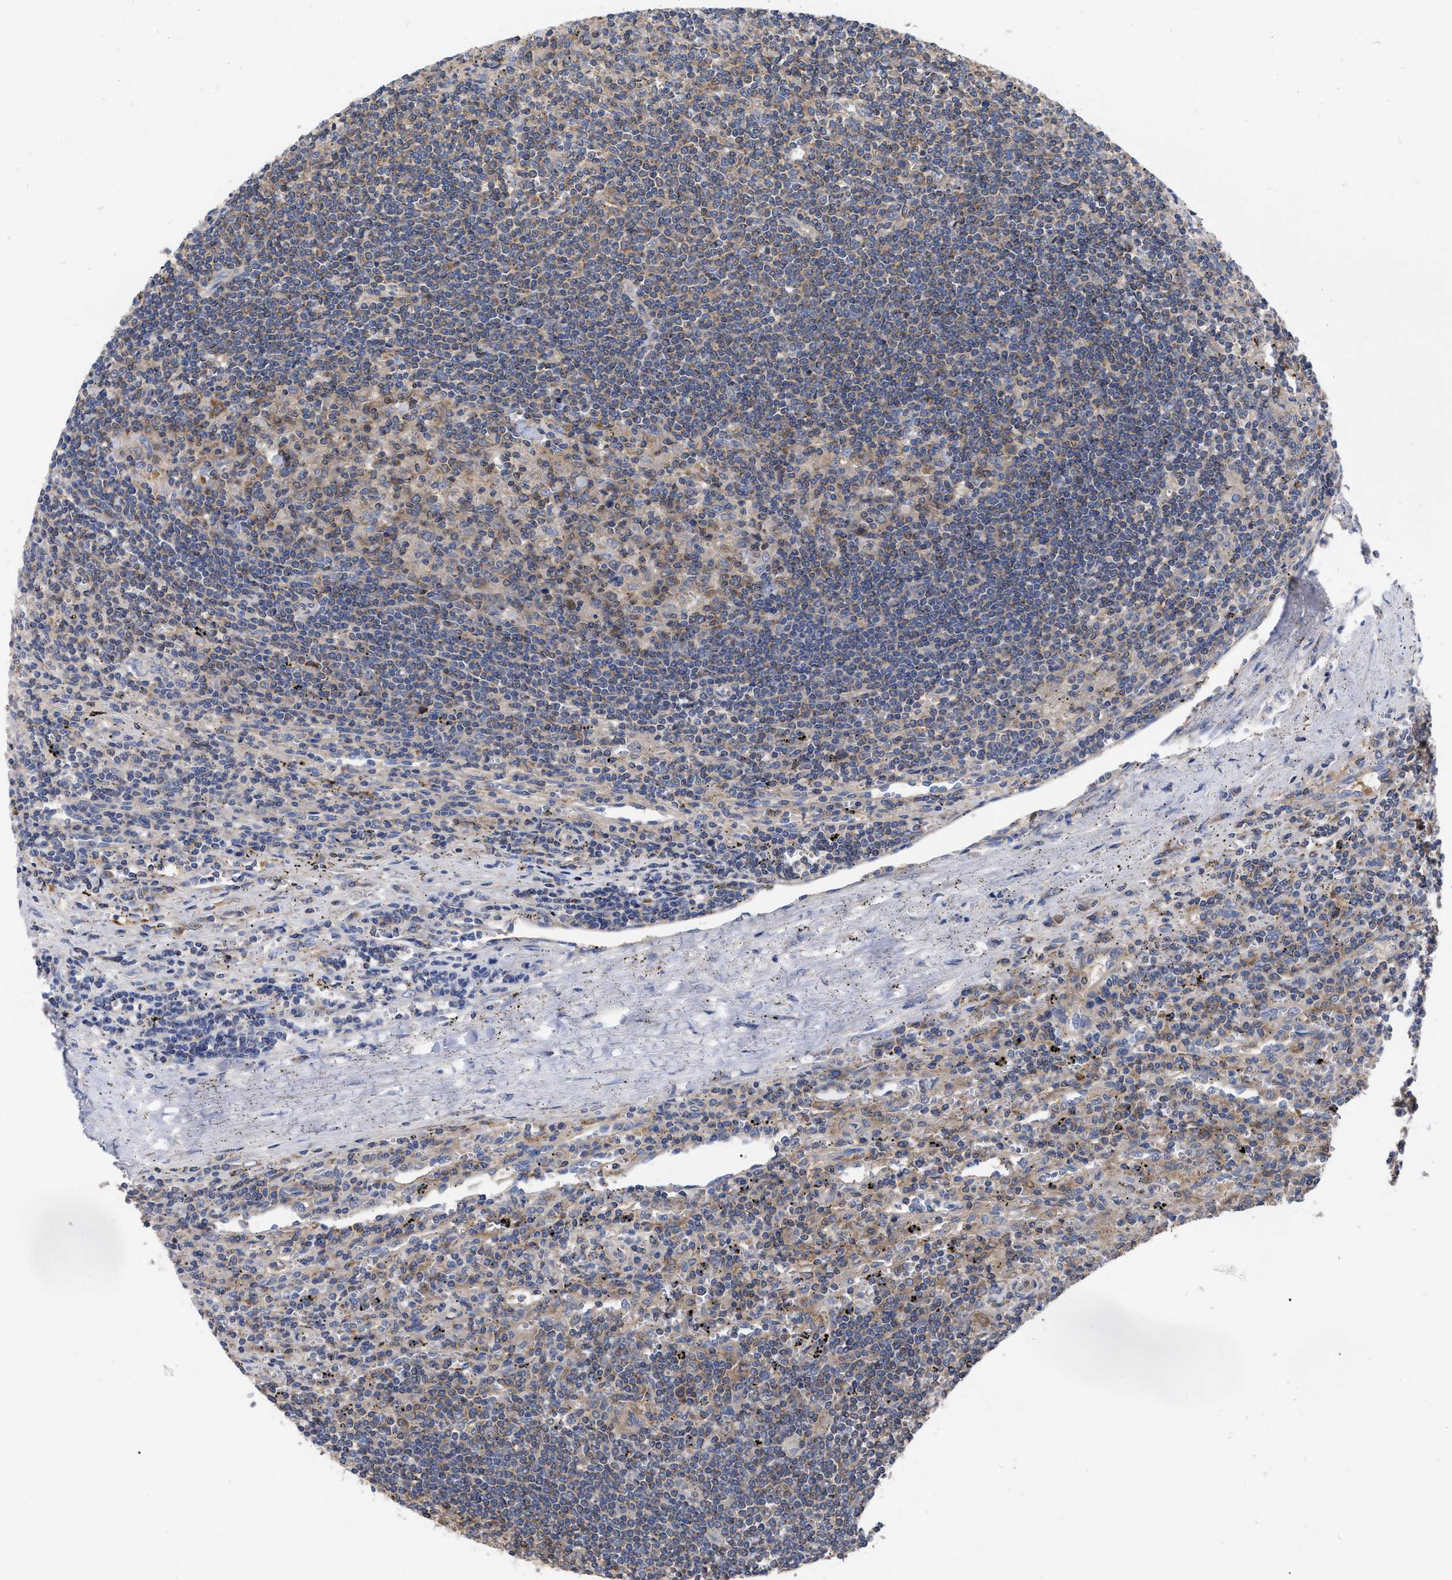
{"staining": {"intensity": "weak", "quantity": ">75%", "location": "cytoplasmic/membranous"}, "tissue": "lymphoma", "cell_type": "Tumor cells", "image_type": "cancer", "snomed": [{"axis": "morphology", "description": "Malignant lymphoma, non-Hodgkin's type, Low grade"}, {"axis": "topography", "description": "Spleen"}], "caption": "This image shows low-grade malignant lymphoma, non-Hodgkin's type stained with immunohistochemistry to label a protein in brown. The cytoplasmic/membranous of tumor cells show weak positivity for the protein. Nuclei are counter-stained blue.", "gene": "CDKN2C", "patient": {"sex": "male", "age": 76}}